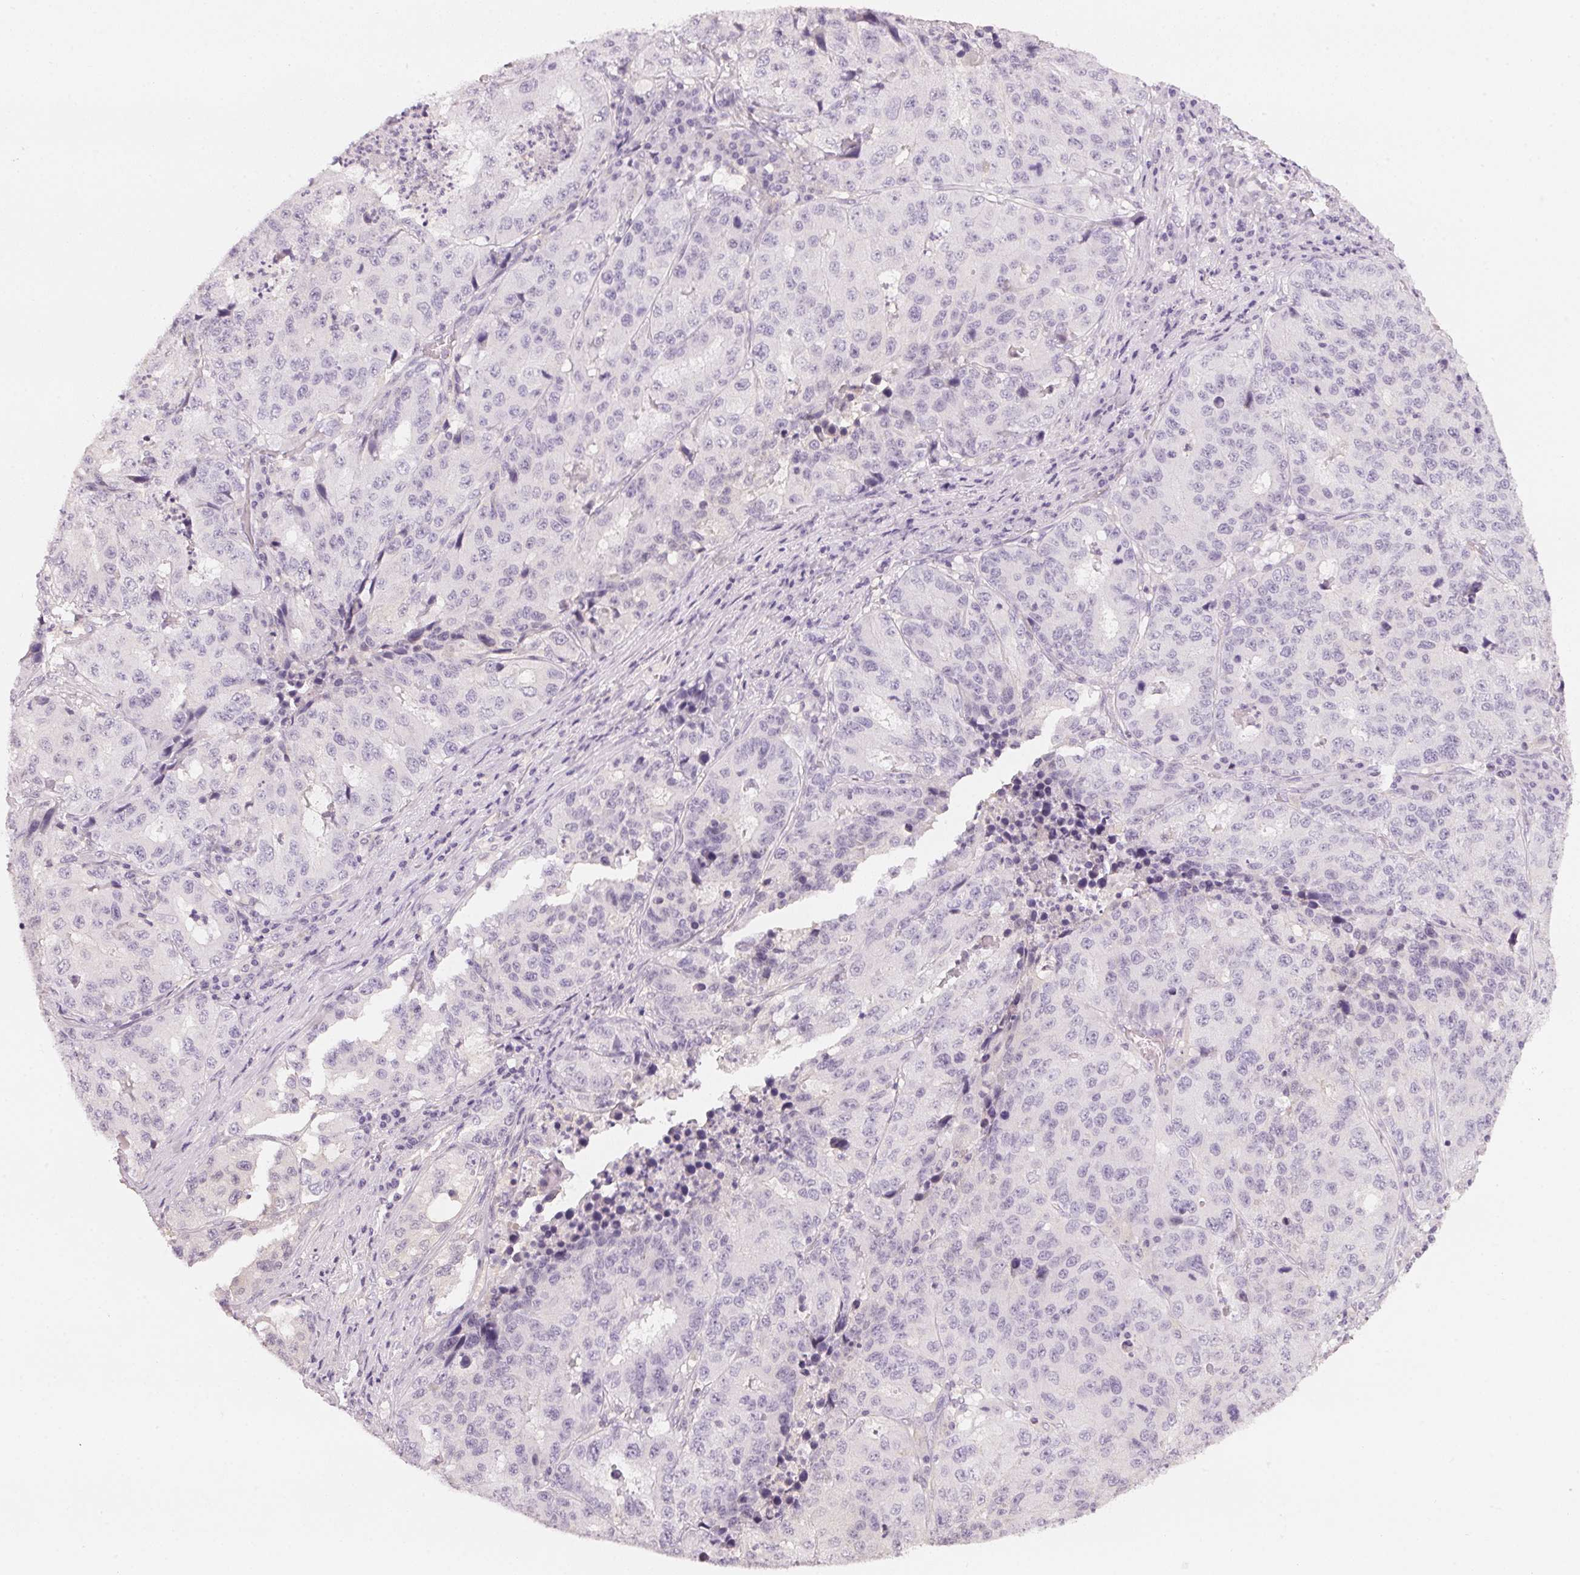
{"staining": {"intensity": "negative", "quantity": "none", "location": "none"}, "tissue": "stomach cancer", "cell_type": "Tumor cells", "image_type": "cancer", "snomed": [{"axis": "morphology", "description": "Adenocarcinoma, NOS"}, {"axis": "topography", "description": "Stomach"}], "caption": "Micrograph shows no protein positivity in tumor cells of adenocarcinoma (stomach) tissue.", "gene": "CFAP276", "patient": {"sex": "male", "age": 71}}